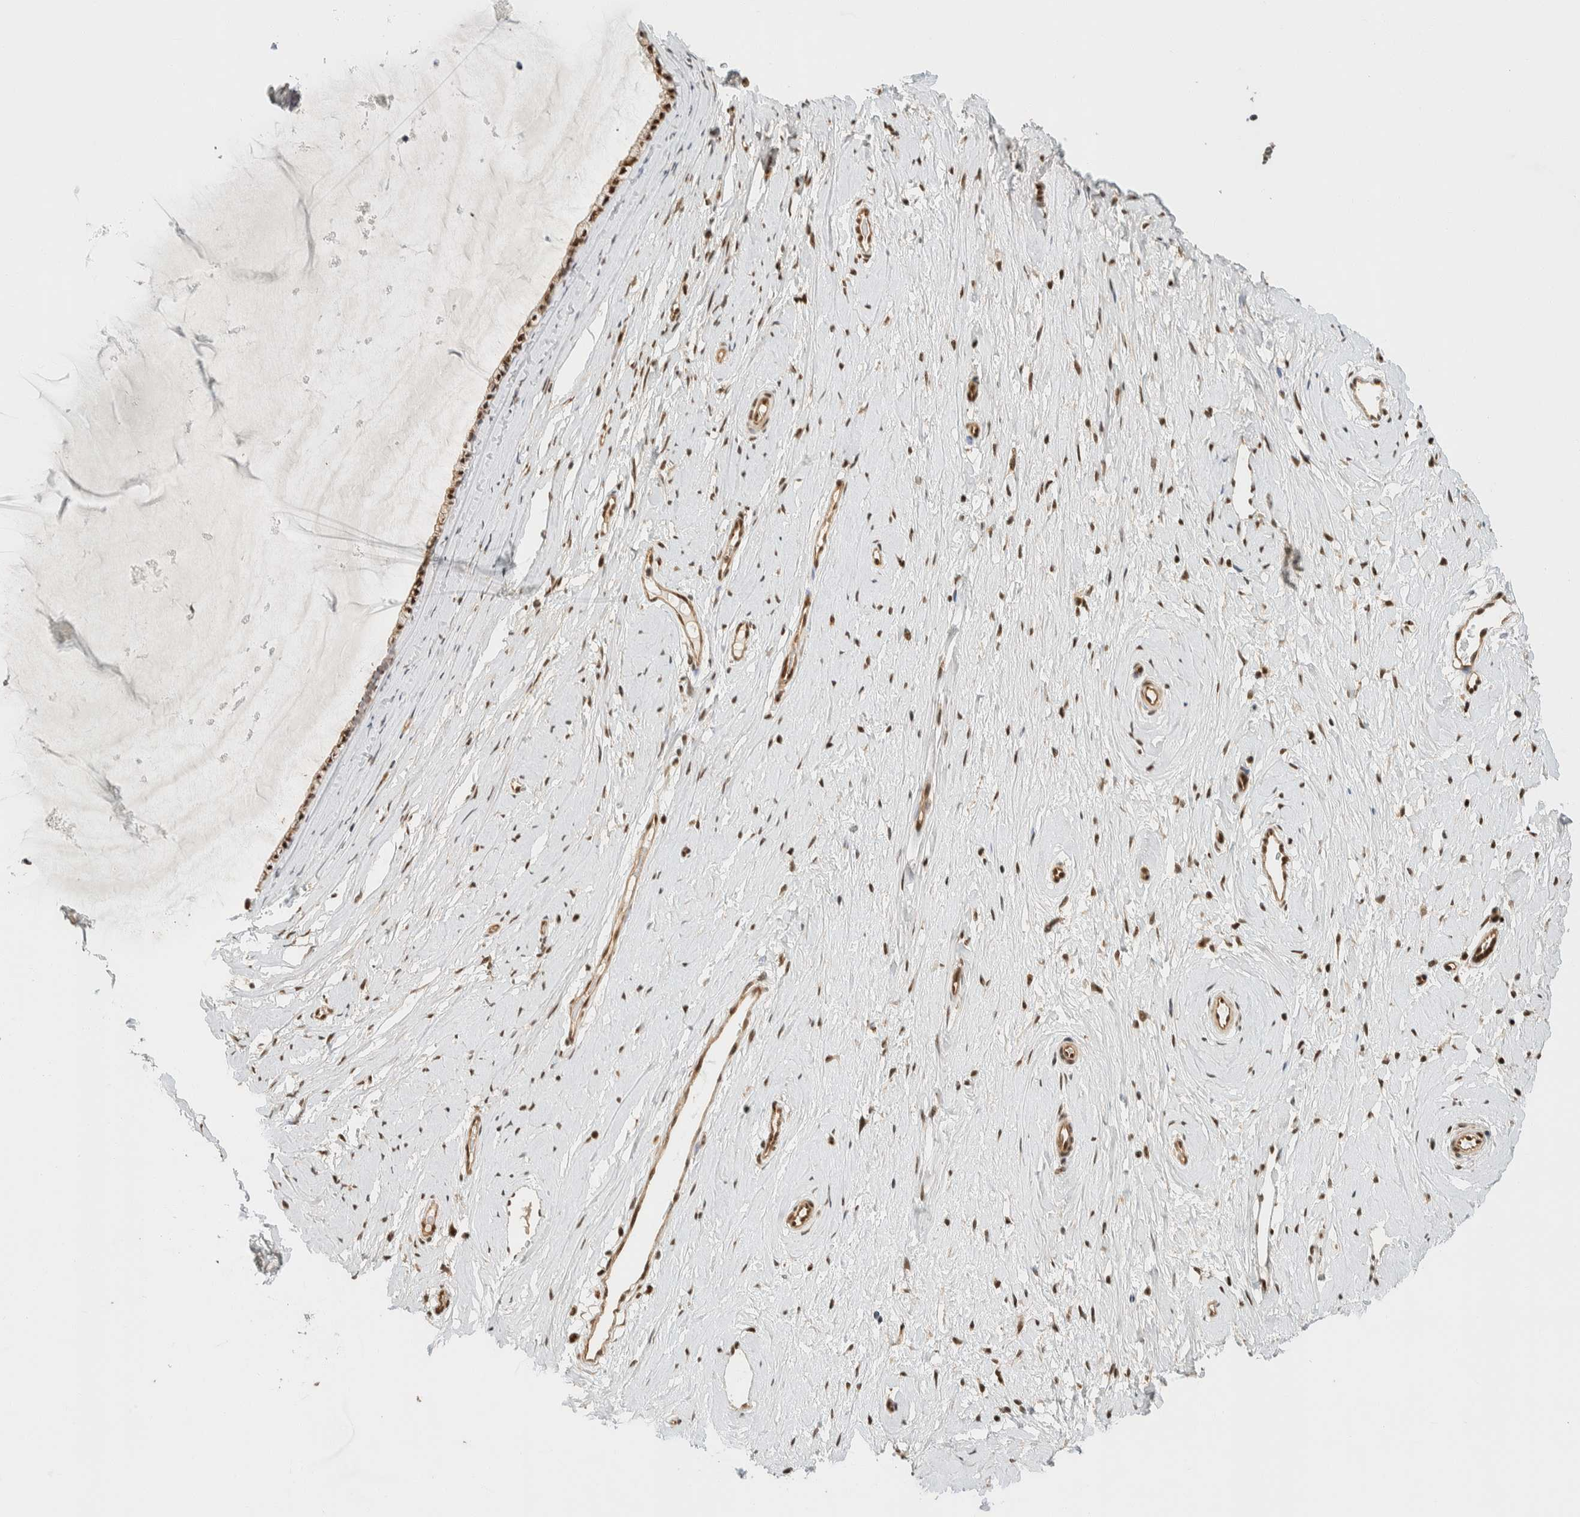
{"staining": {"intensity": "strong", "quantity": ">75%", "location": "nuclear"}, "tissue": "cervix", "cell_type": "Glandular cells", "image_type": "normal", "snomed": [{"axis": "morphology", "description": "Normal tissue, NOS"}, {"axis": "topography", "description": "Cervix"}], "caption": "Protein staining displays strong nuclear positivity in about >75% of glandular cells in unremarkable cervix.", "gene": "SIK1", "patient": {"sex": "female", "age": 39}}